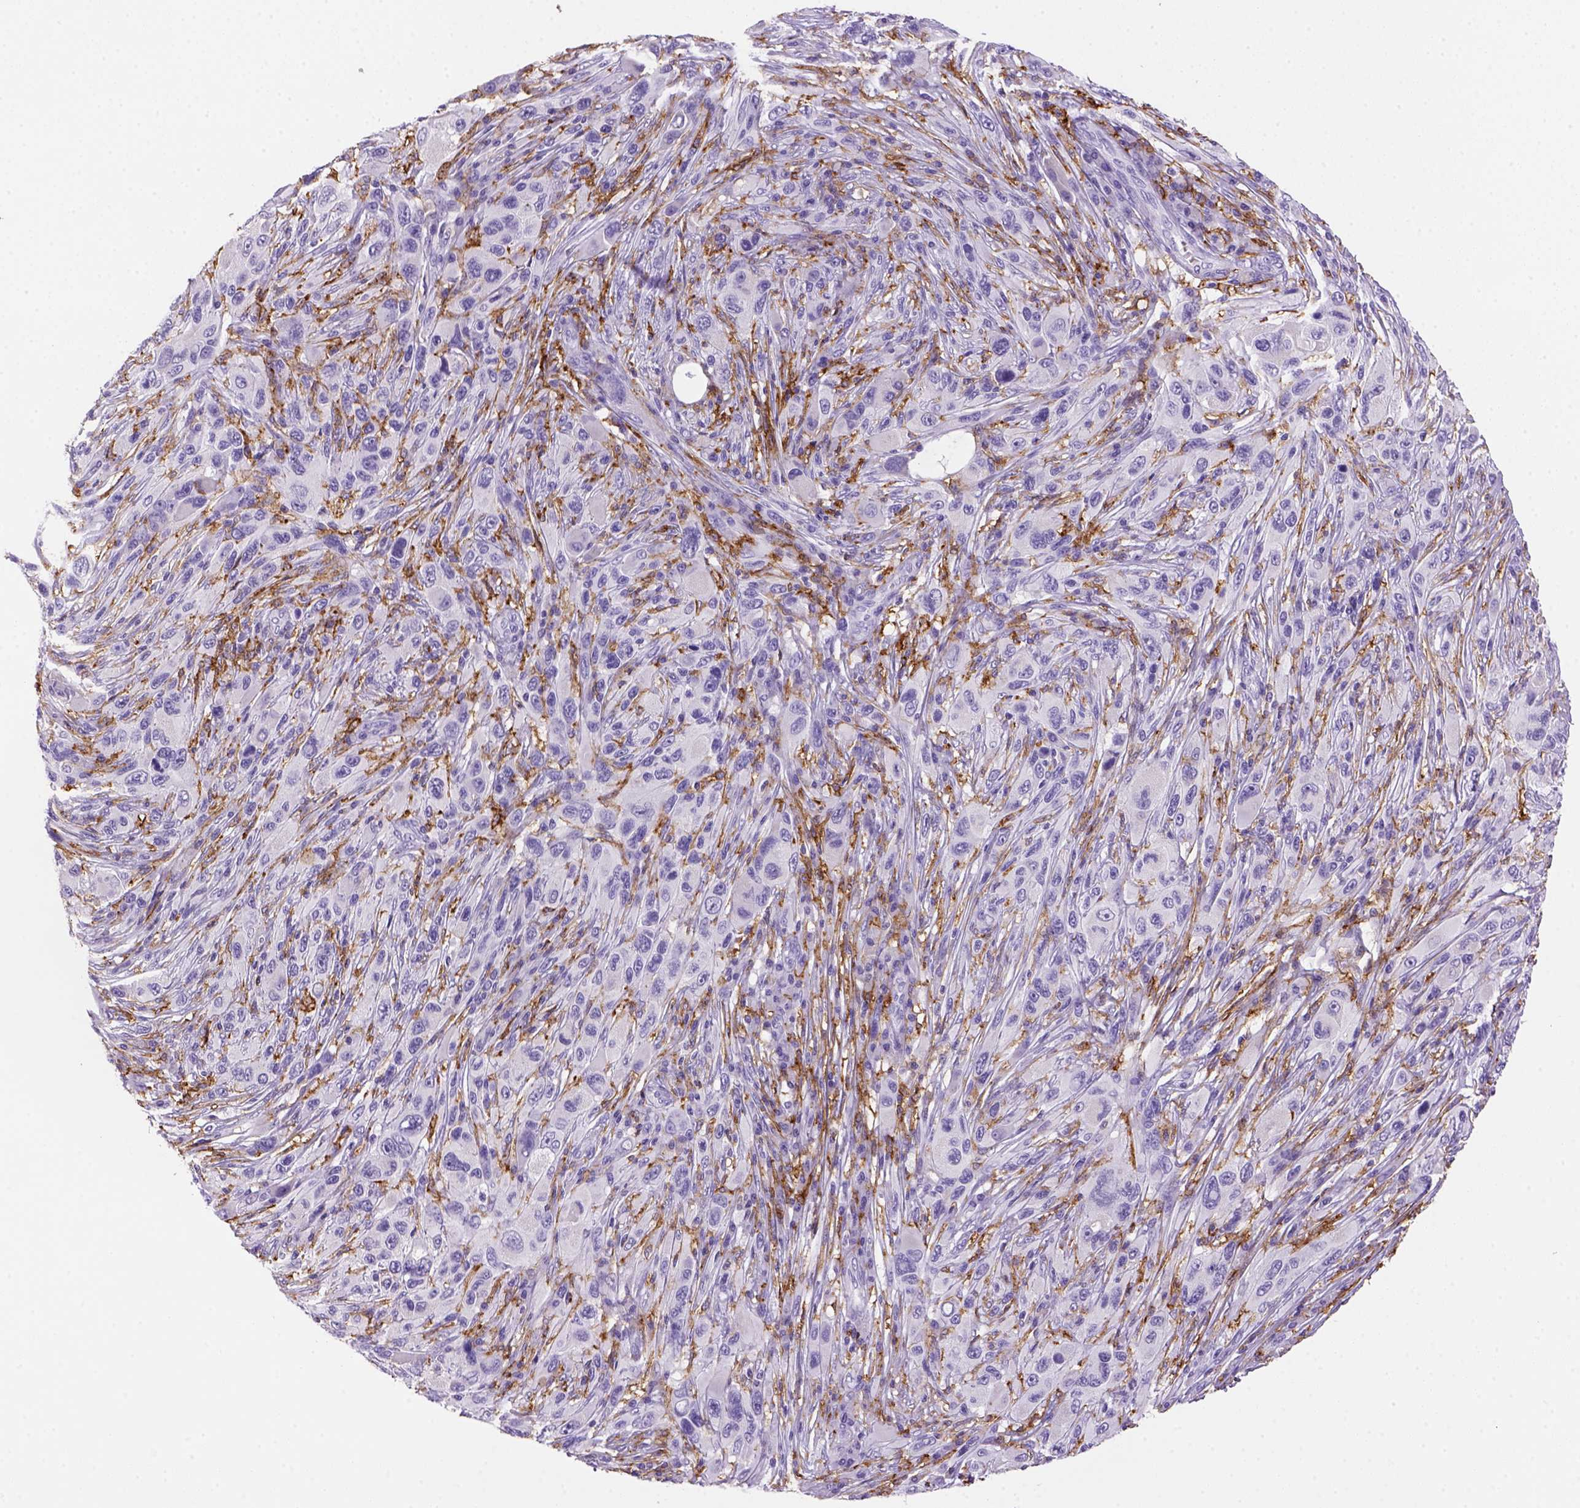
{"staining": {"intensity": "negative", "quantity": "none", "location": "none"}, "tissue": "melanoma", "cell_type": "Tumor cells", "image_type": "cancer", "snomed": [{"axis": "morphology", "description": "Malignant melanoma, NOS"}, {"axis": "topography", "description": "Skin"}], "caption": "Tumor cells are negative for brown protein staining in malignant melanoma. The staining is performed using DAB (3,3'-diaminobenzidine) brown chromogen with nuclei counter-stained in using hematoxylin.", "gene": "CD14", "patient": {"sex": "male", "age": 53}}